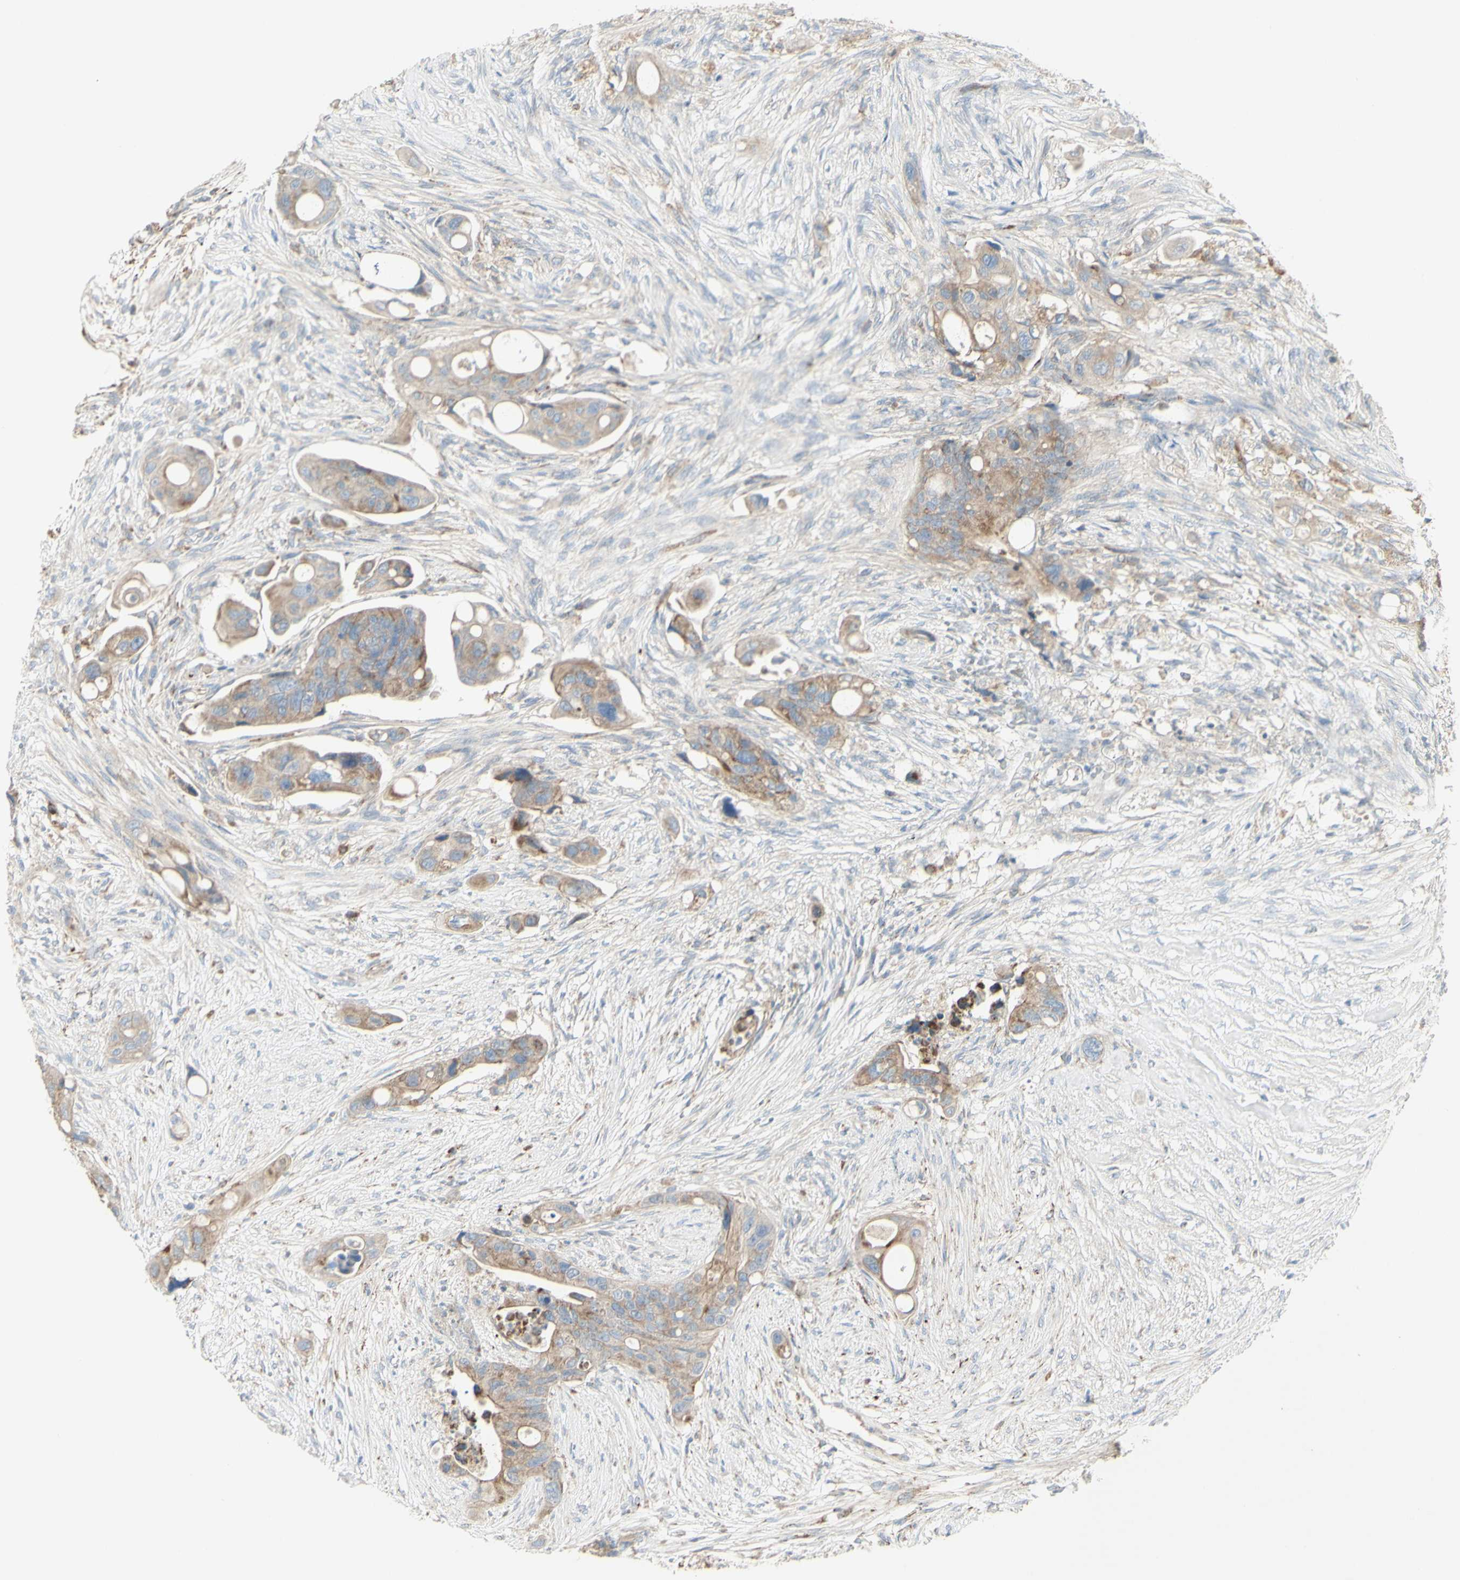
{"staining": {"intensity": "weak", "quantity": "25%-75%", "location": "cytoplasmic/membranous"}, "tissue": "colorectal cancer", "cell_type": "Tumor cells", "image_type": "cancer", "snomed": [{"axis": "morphology", "description": "Adenocarcinoma, NOS"}, {"axis": "topography", "description": "Colon"}], "caption": "The image demonstrates immunohistochemical staining of colorectal adenocarcinoma. There is weak cytoplasmic/membranous staining is seen in about 25%-75% of tumor cells.", "gene": "CNTNAP1", "patient": {"sex": "female", "age": 57}}